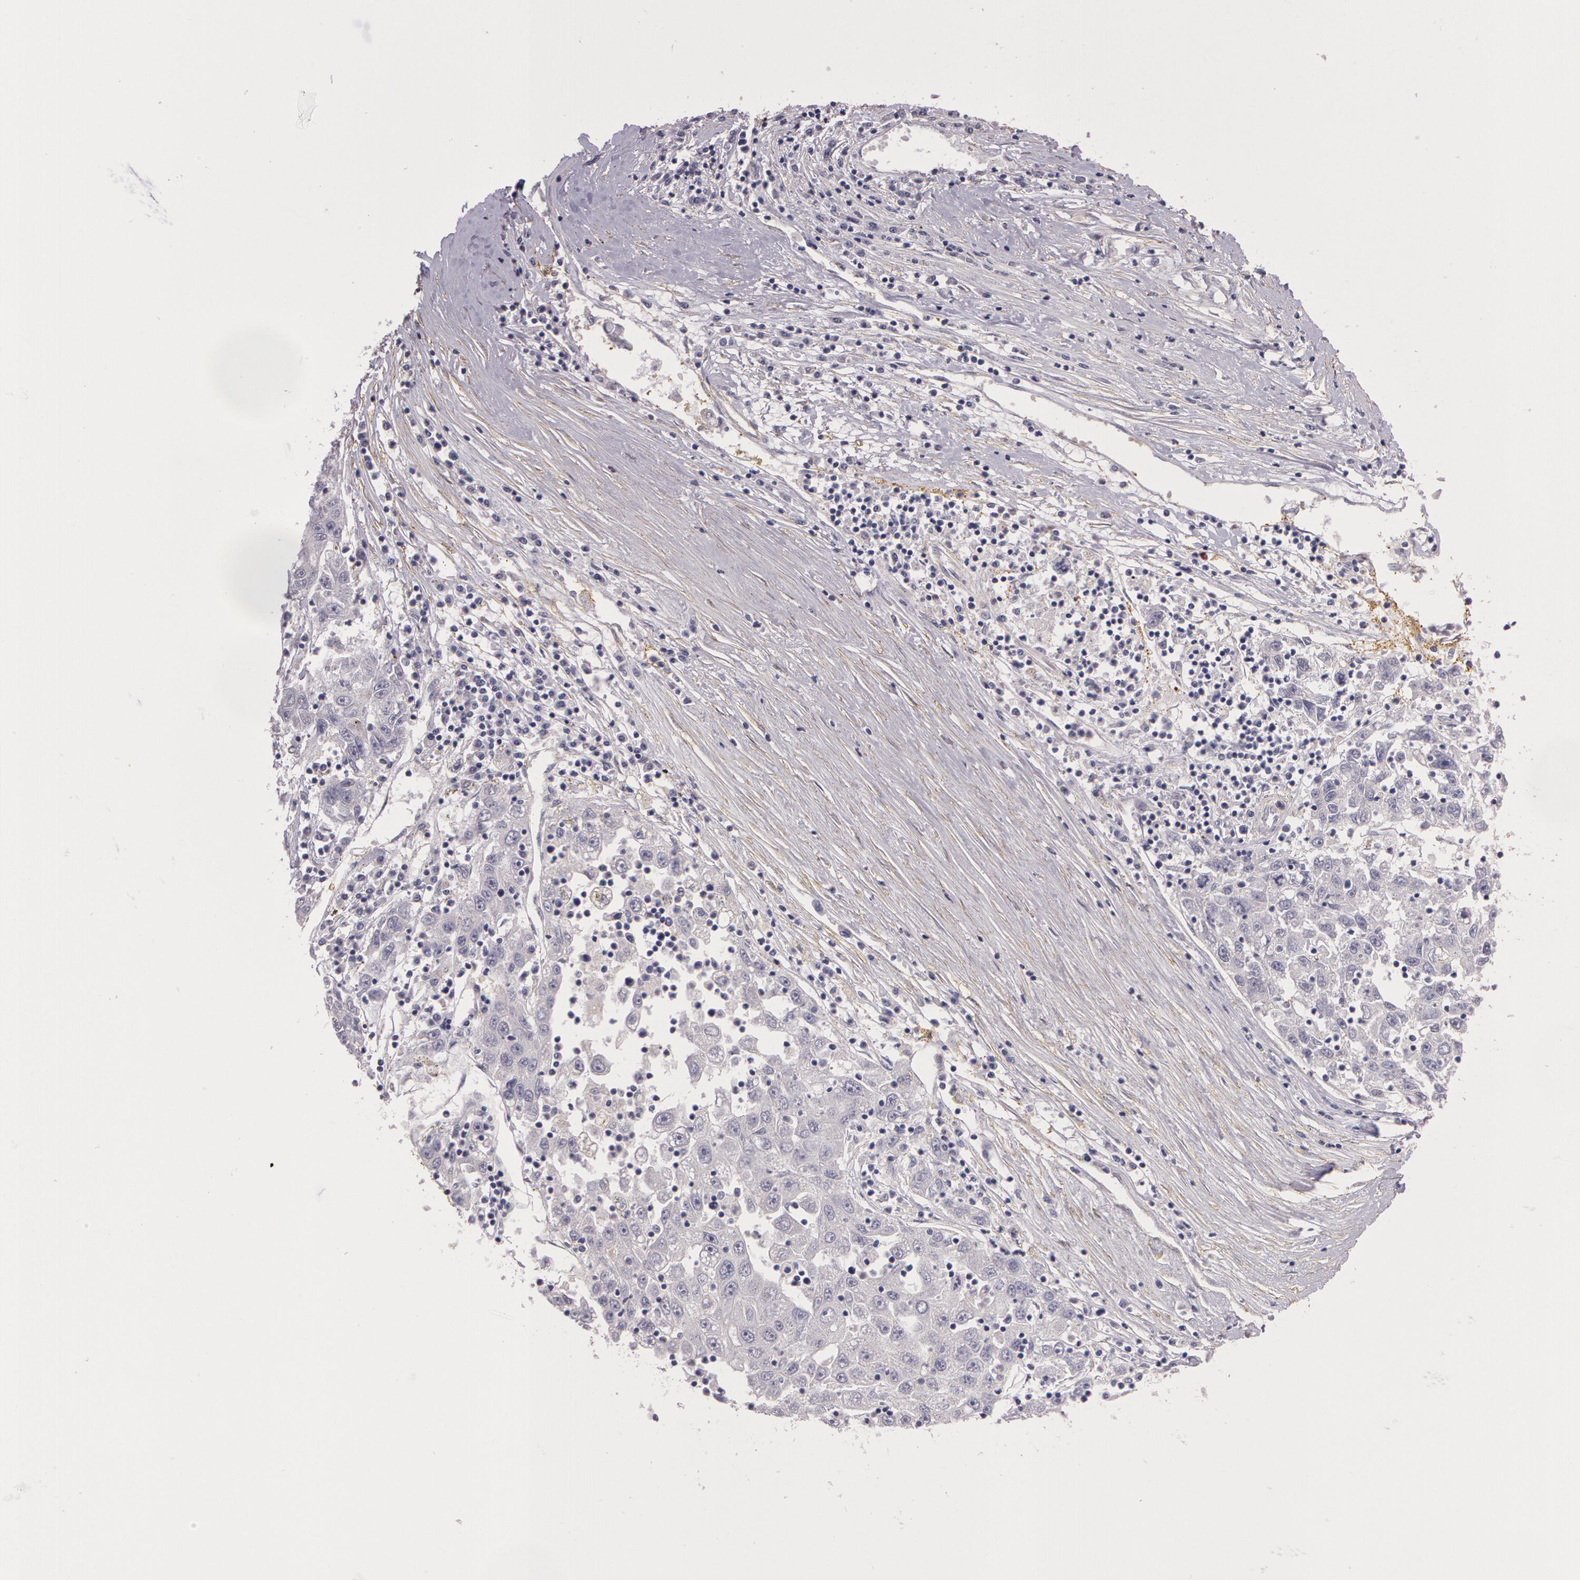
{"staining": {"intensity": "negative", "quantity": "none", "location": "none"}, "tissue": "liver cancer", "cell_type": "Tumor cells", "image_type": "cancer", "snomed": [{"axis": "morphology", "description": "Carcinoma, Hepatocellular, NOS"}, {"axis": "topography", "description": "Liver"}], "caption": "The micrograph exhibits no staining of tumor cells in liver cancer.", "gene": "G2E3", "patient": {"sex": "male", "age": 49}}